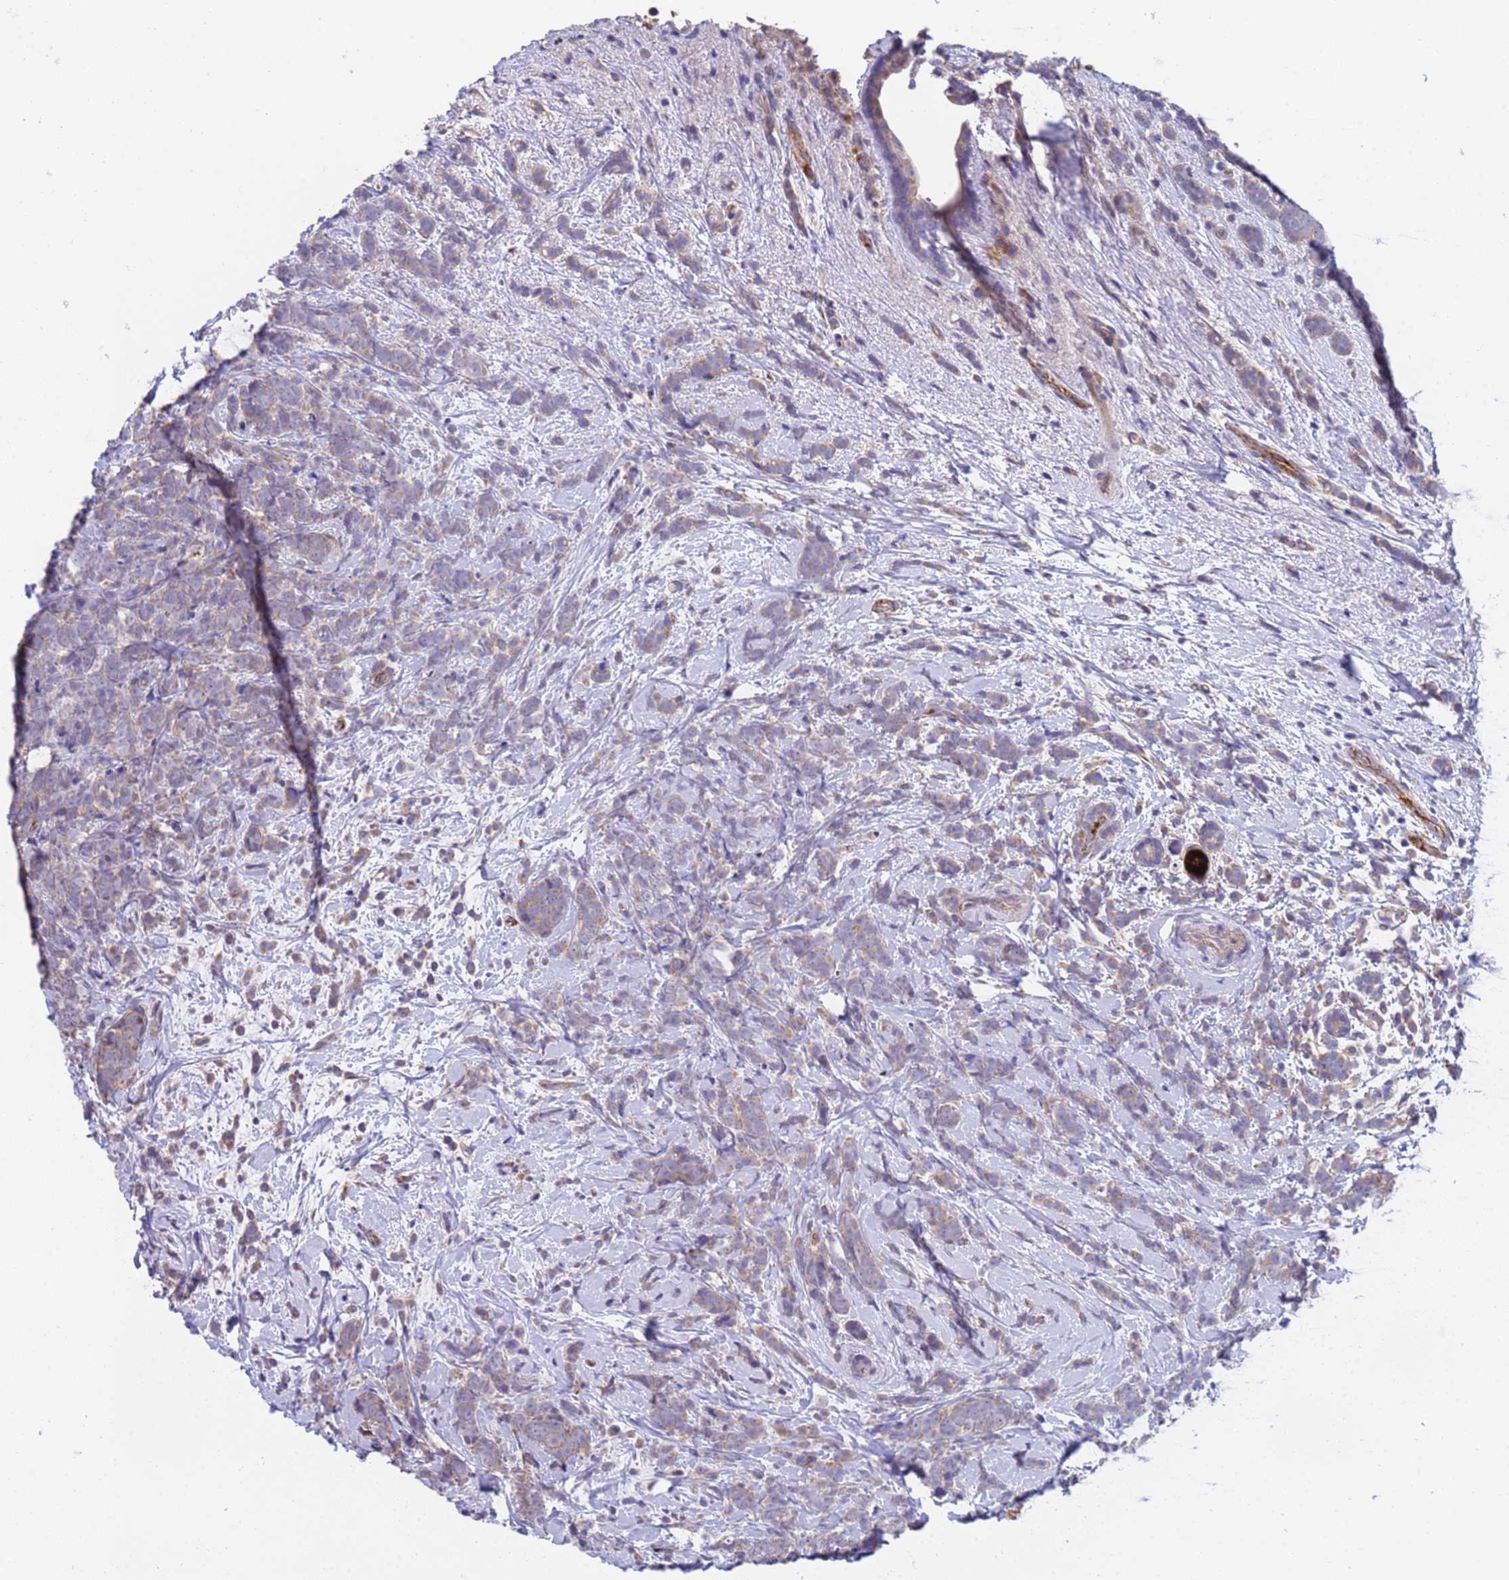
{"staining": {"intensity": "weak", "quantity": "25%-75%", "location": "cytoplasmic/membranous"}, "tissue": "breast cancer", "cell_type": "Tumor cells", "image_type": "cancer", "snomed": [{"axis": "morphology", "description": "Lobular carcinoma"}, {"axis": "topography", "description": "Breast"}], "caption": "Weak cytoplasmic/membranous staining for a protein is identified in approximately 25%-75% of tumor cells of lobular carcinoma (breast) using immunohistochemistry.", "gene": "ZNF248", "patient": {"sex": "female", "age": 58}}